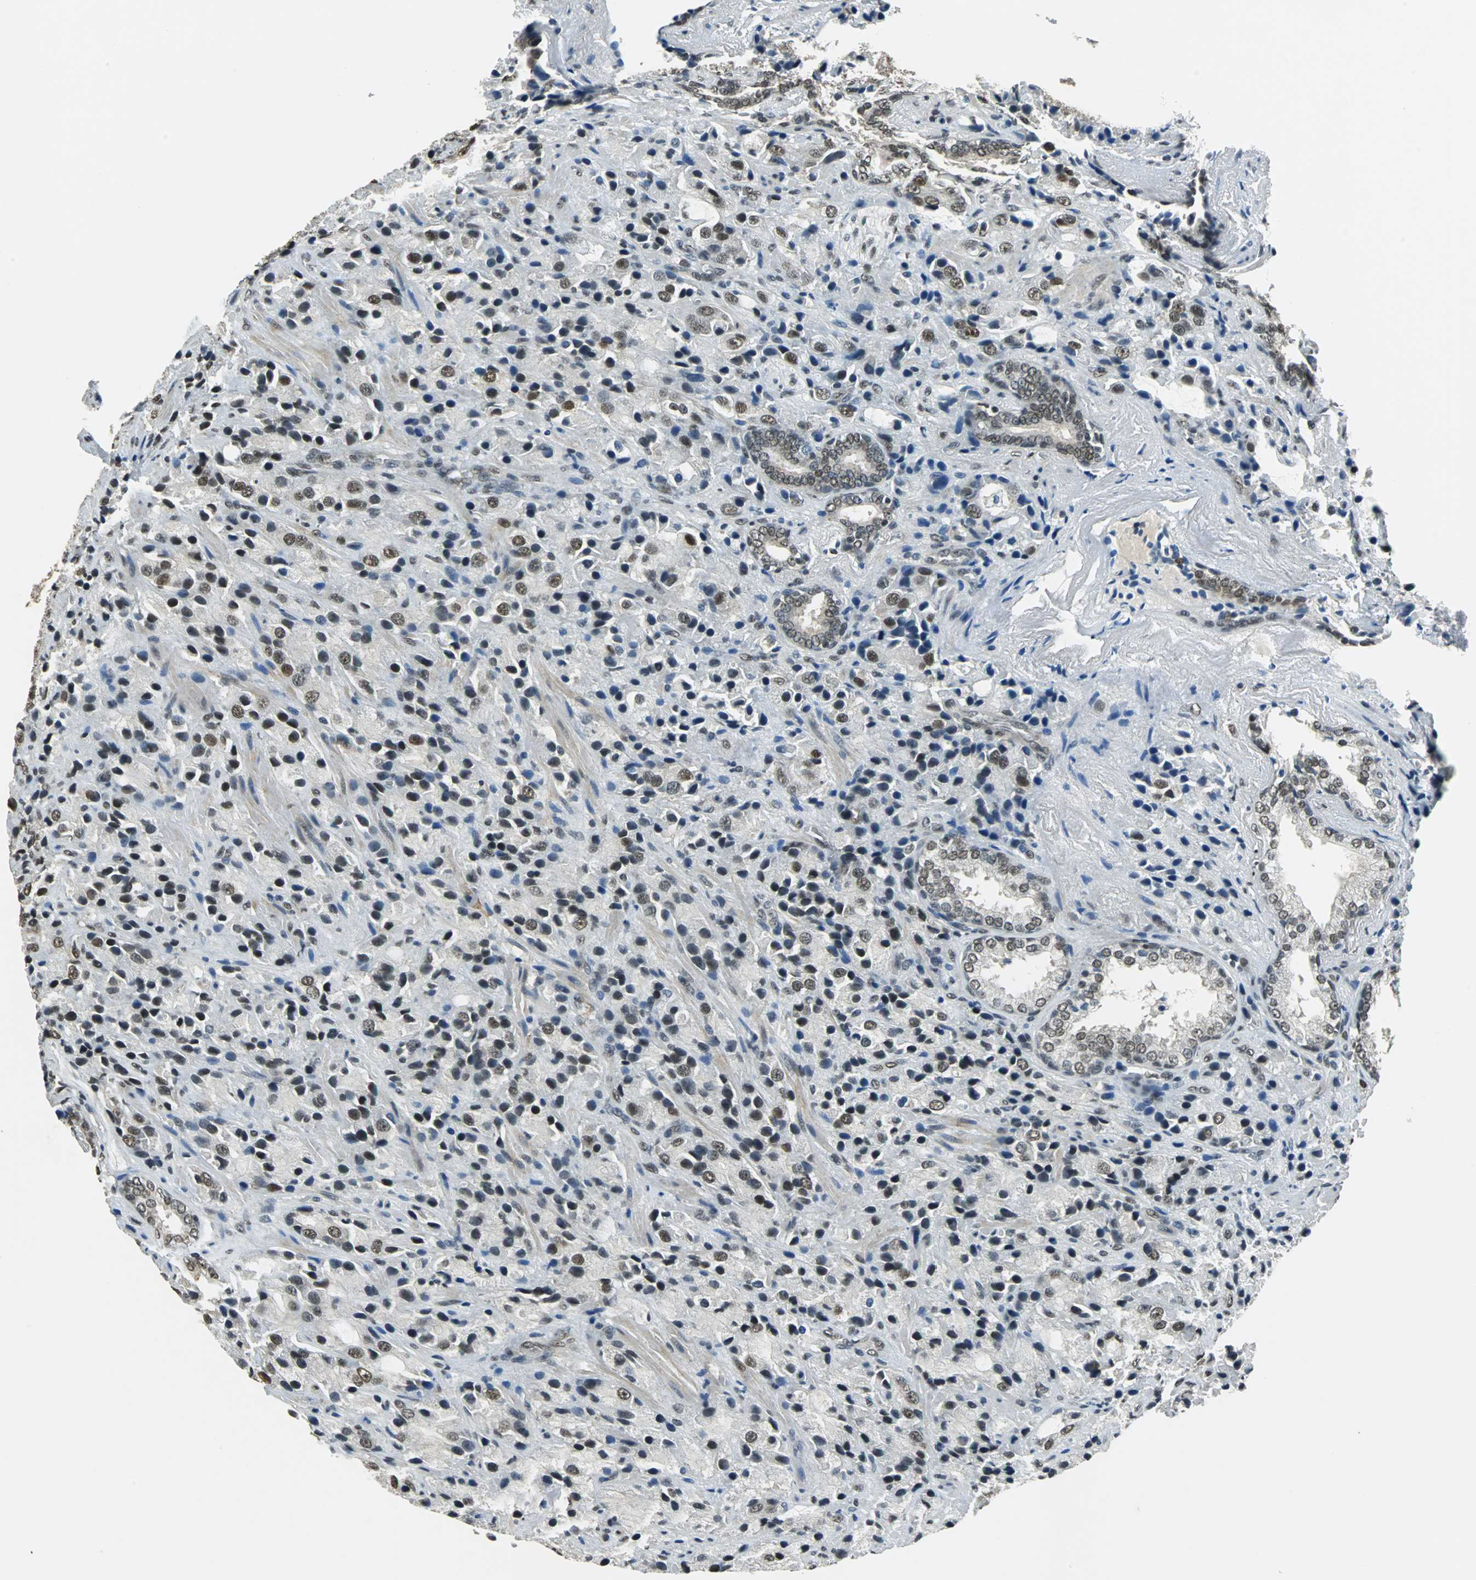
{"staining": {"intensity": "moderate", "quantity": ">75%", "location": "cytoplasmic/membranous,nuclear"}, "tissue": "prostate cancer", "cell_type": "Tumor cells", "image_type": "cancer", "snomed": [{"axis": "morphology", "description": "Adenocarcinoma, High grade"}, {"axis": "topography", "description": "Prostate"}], "caption": "High-magnification brightfield microscopy of prostate cancer (high-grade adenocarcinoma) stained with DAB (brown) and counterstained with hematoxylin (blue). tumor cells exhibit moderate cytoplasmic/membranous and nuclear positivity is present in approximately>75% of cells.", "gene": "RBM14", "patient": {"sex": "male", "age": 70}}